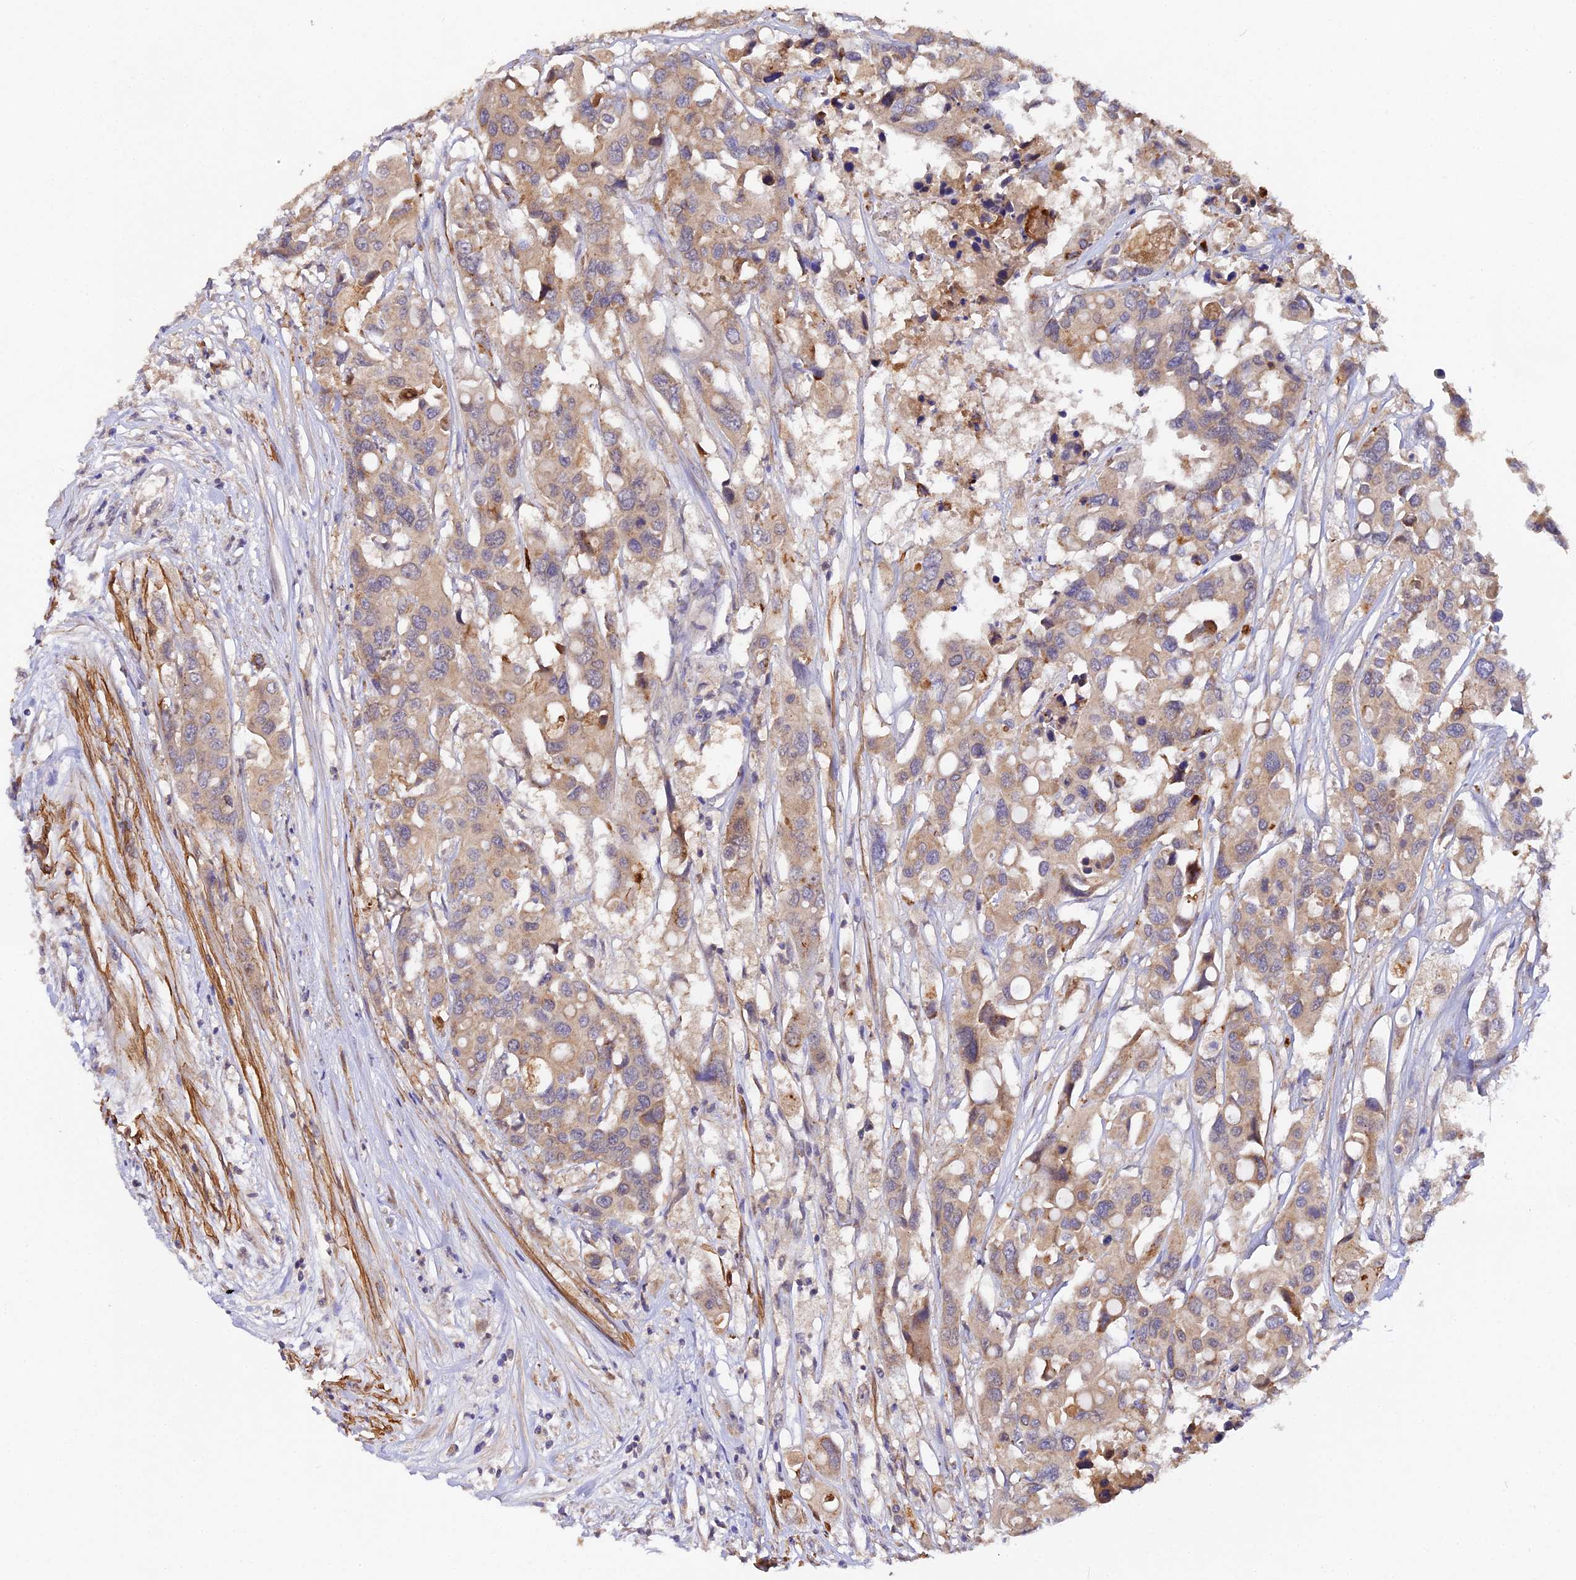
{"staining": {"intensity": "moderate", "quantity": ">75%", "location": "cytoplasmic/membranous"}, "tissue": "colorectal cancer", "cell_type": "Tumor cells", "image_type": "cancer", "snomed": [{"axis": "morphology", "description": "Adenocarcinoma, NOS"}, {"axis": "topography", "description": "Colon"}], "caption": "DAB immunohistochemical staining of adenocarcinoma (colorectal) demonstrates moderate cytoplasmic/membranous protein staining in about >75% of tumor cells. Nuclei are stained in blue.", "gene": "TRIM26", "patient": {"sex": "male", "age": 77}}